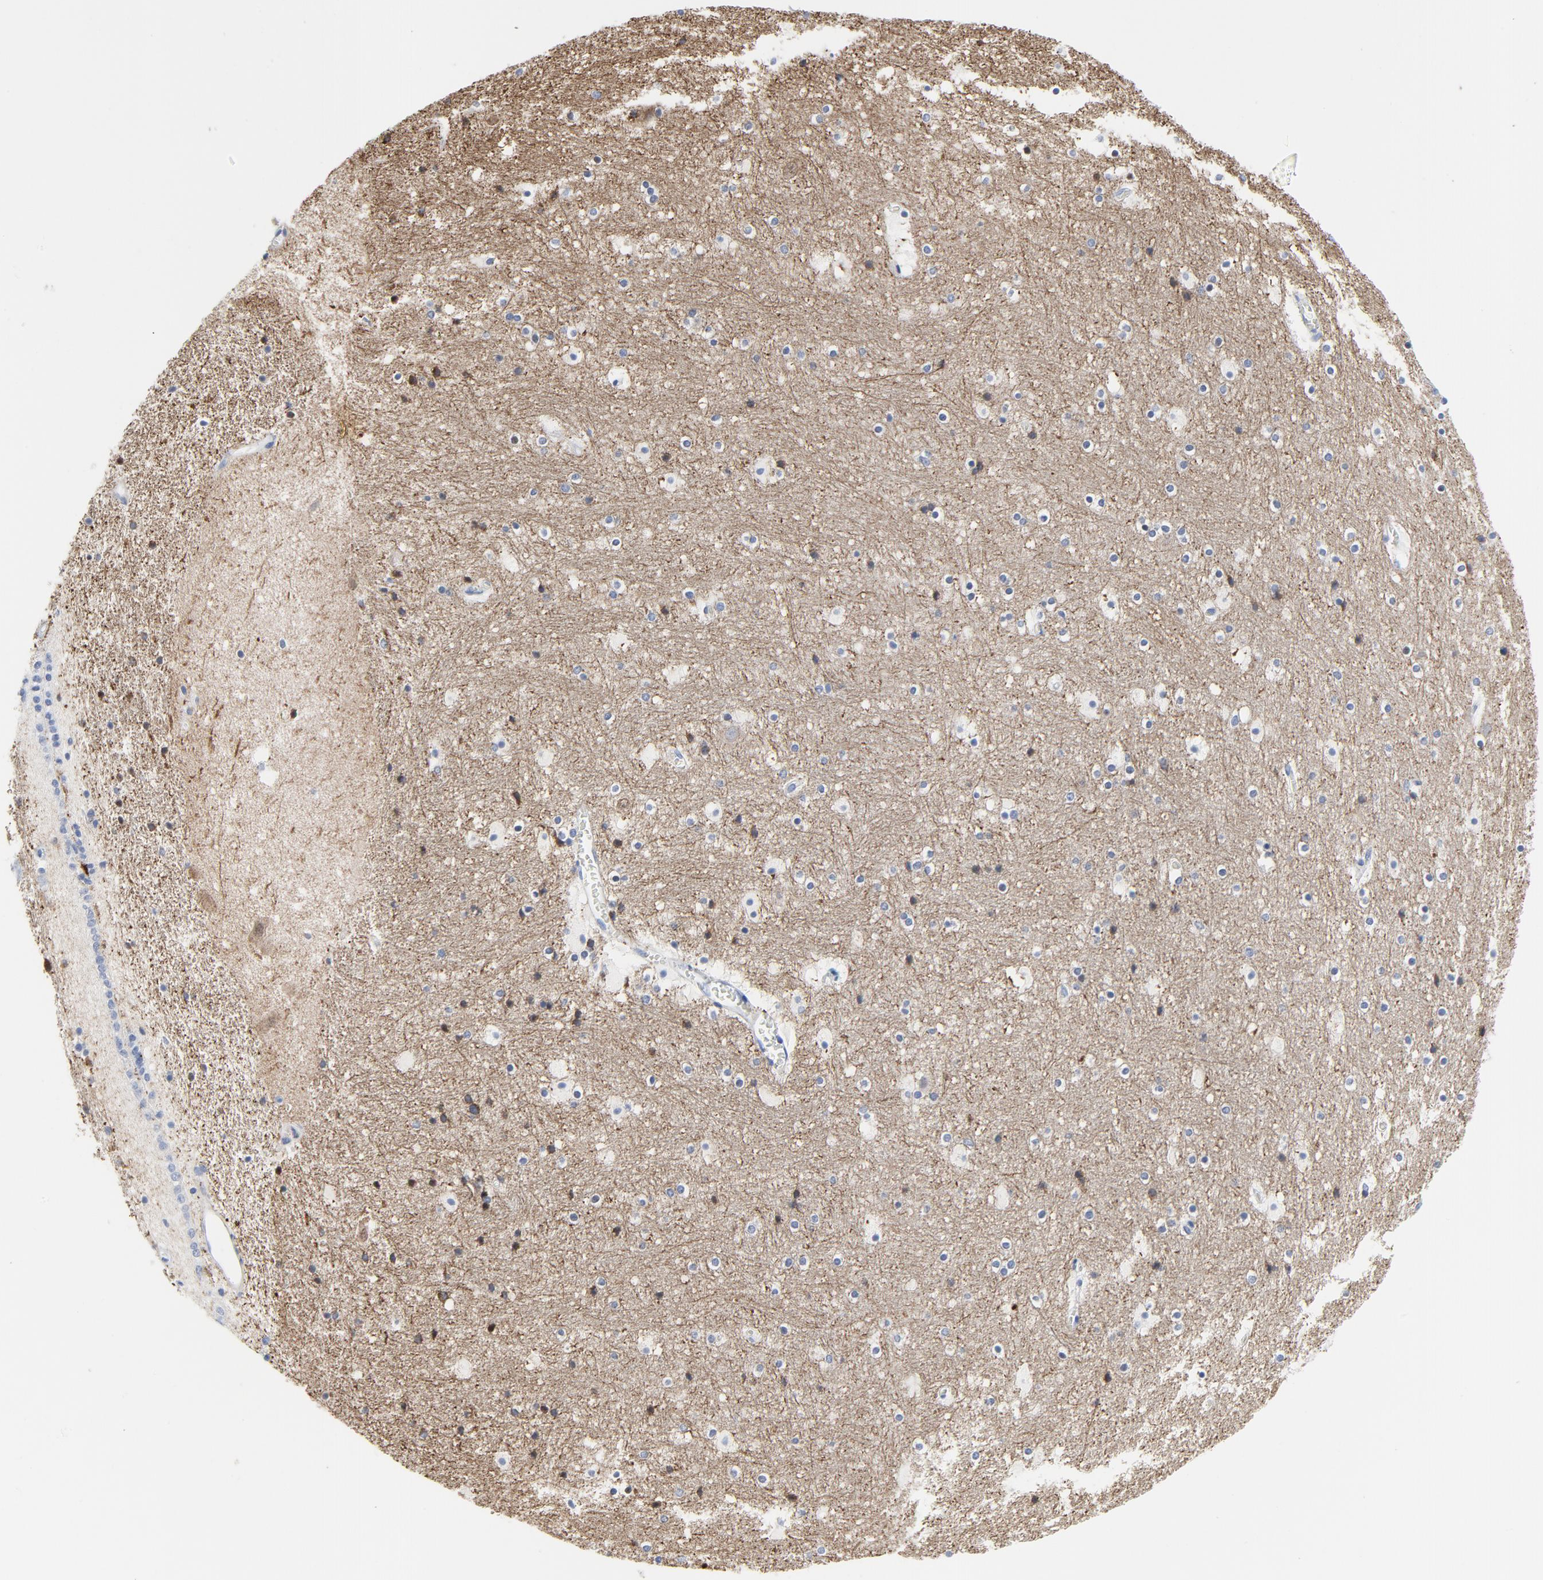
{"staining": {"intensity": "weak", "quantity": "<25%", "location": "cytoplasmic/membranous"}, "tissue": "hippocampus", "cell_type": "Neuronal cells", "image_type": "normal", "snomed": [{"axis": "morphology", "description": "Normal tissue, NOS"}, {"axis": "topography", "description": "Hippocampus"}], "caption": "This image is of normal hippocampus stained with immunohistochemistry to label a protein in brown with the nuclei are counter-stained blue. There is no positivity in neuronal cells. (DAB immunohistochemistry (IHC), high magnification).", "gene": "TUBB1", "patient": {"sex": "male", "age": 45}}